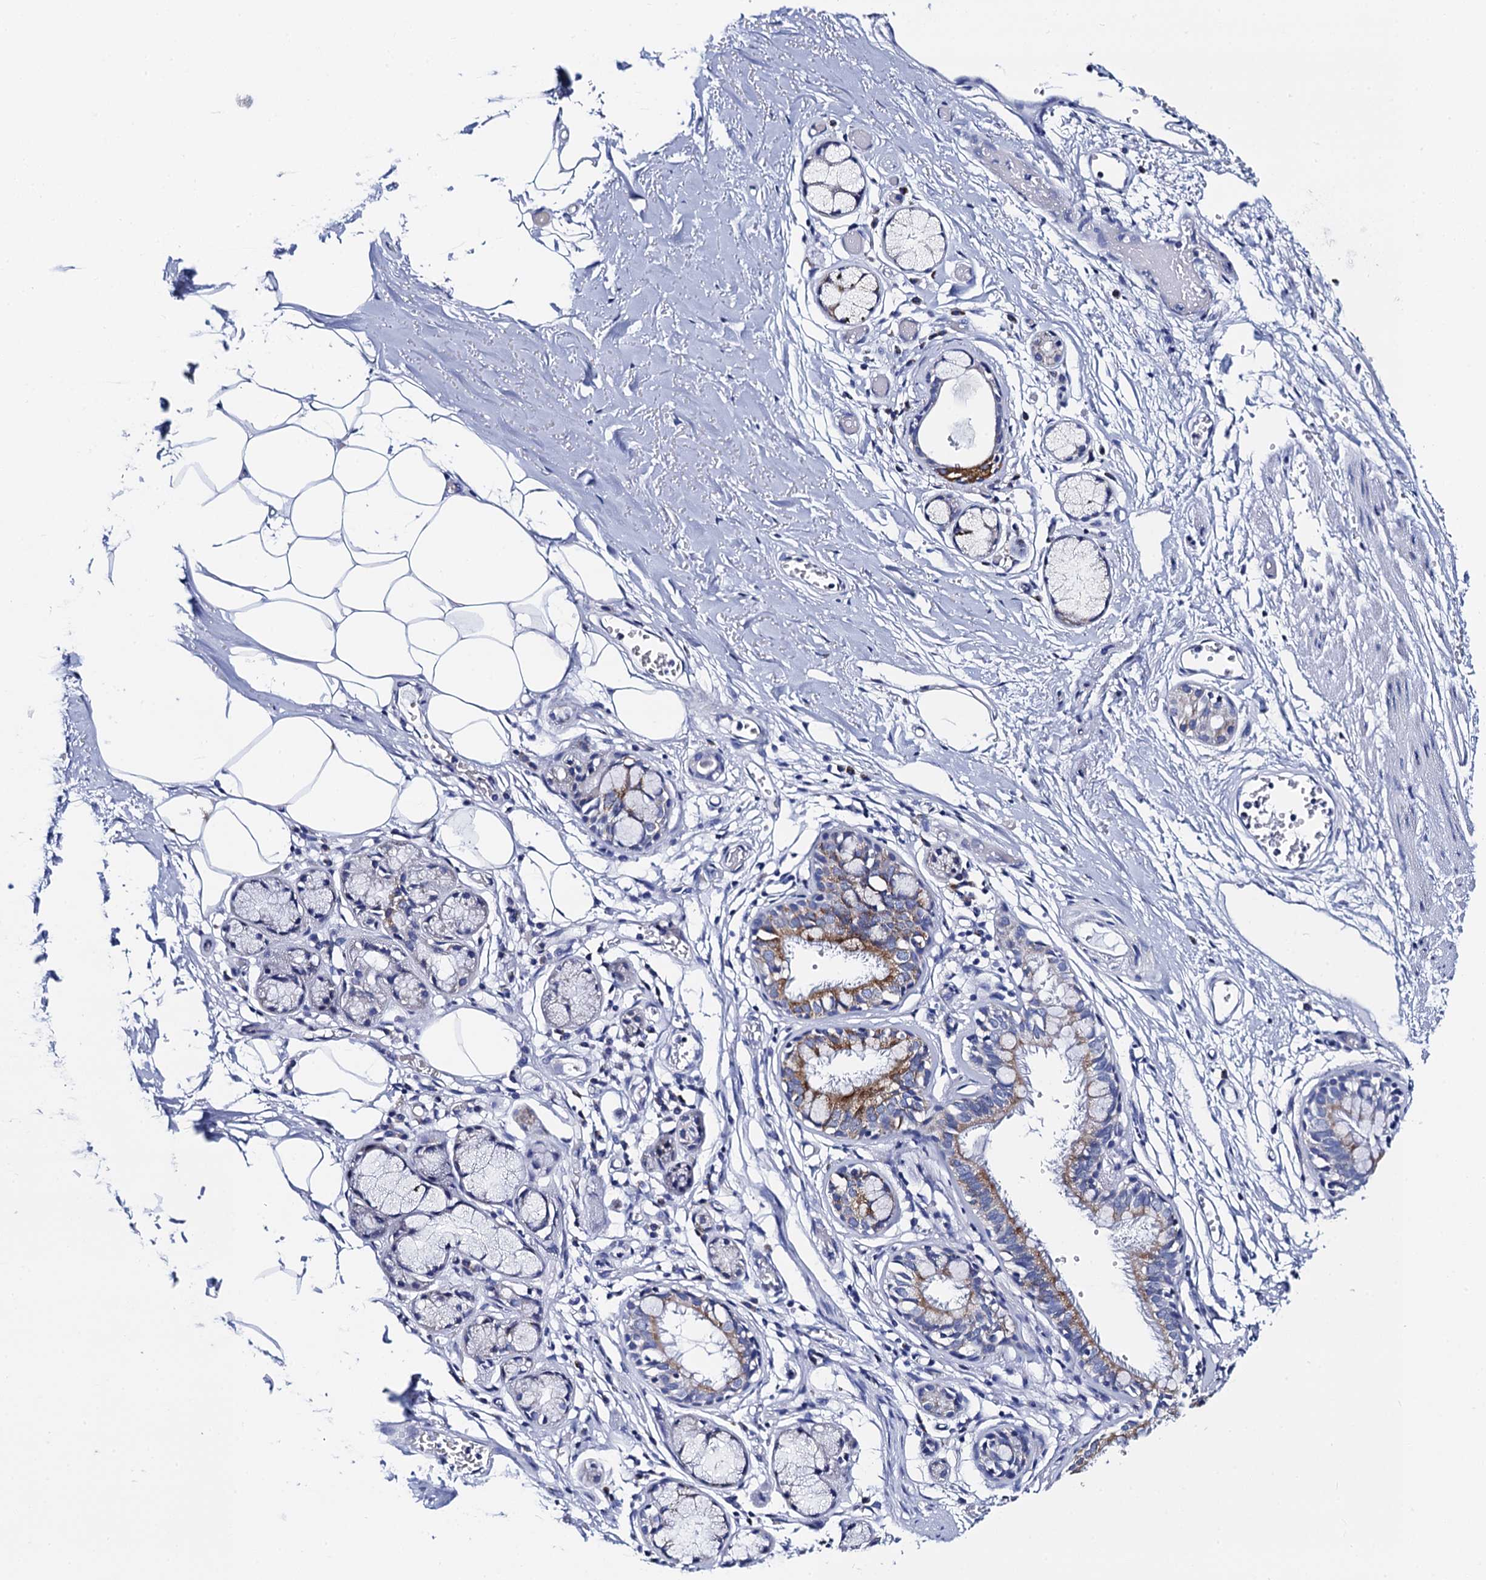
{"staining": {"intensity": "moderate", "quantity": "25%-75%", "location": "cytoplasmic/membranous"}, "tissue": "bronchus", "cell_type": "Respiratory epithelial cells", "image_type": "normal", "snomed": [{"axis": "morphology", "description": "Normal tissue, NOS"}, {"axis": "topography", "description": "Bronchus"}, {"axis": "topography", "description": "Lung"}], "caption": "Benign bronchus demonstrates moderate cytoplasmic/membranous expression in about 25%-75% of respiratory epithelial cells.", "gene": "ACADSB", "patient": {"sex": "male", "age": 56}}